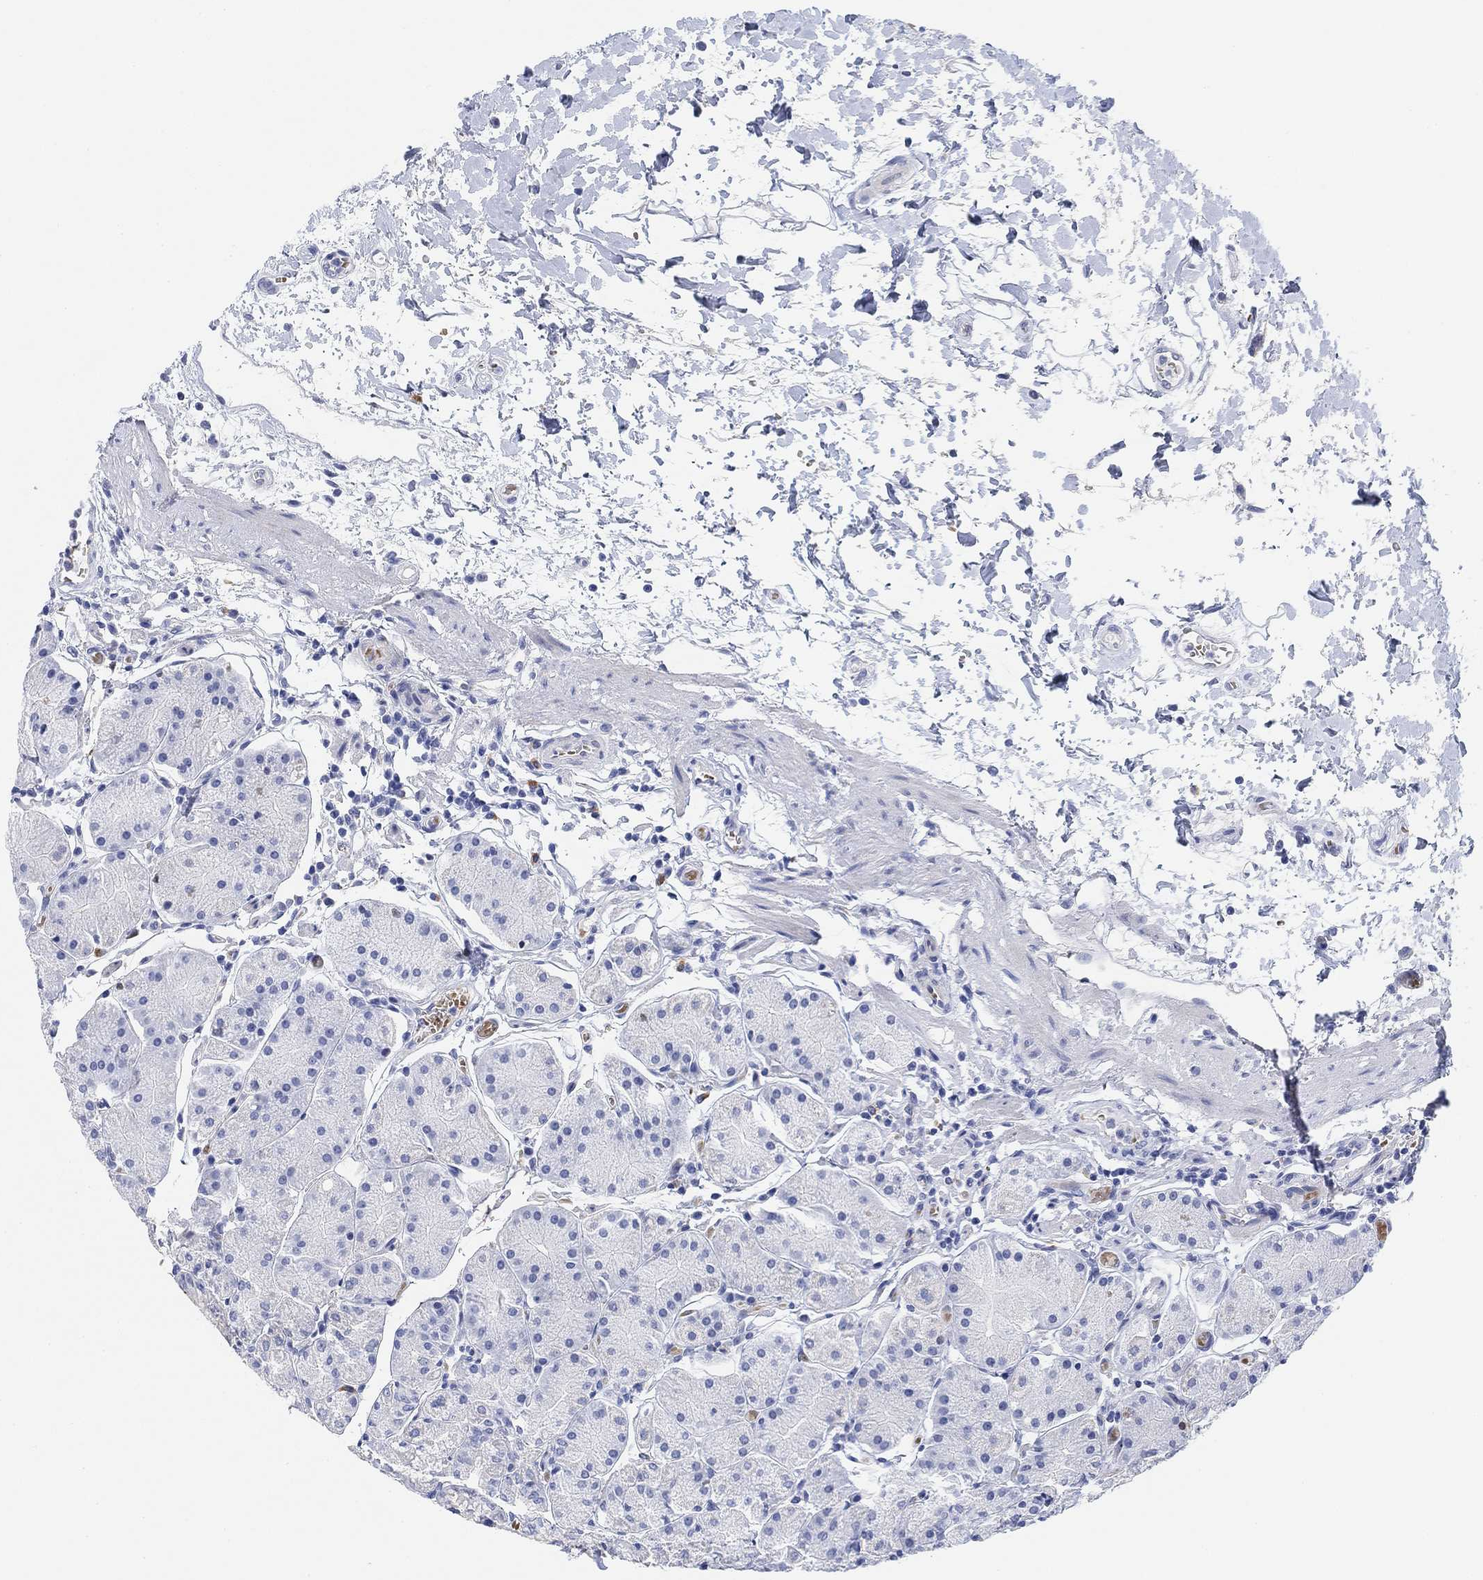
{"staining": {"intensity": "negative", "quantity": "none", "location": "none"}, "tissue": "stomach", "cell_type": "Glandular cells", "image_type": "normal", "snomed": [{"axis": "morphology", "description": "Normal tissue, NOS"}, {"axis": "topography", "description": "Stomach"}], "caption": "High power microscopy micrograph of an immunohistochemistry image of normal stomach, revealing no significant expression in glandular cells.", "gene": "PAX6", "patient": {"sex": "male", "age": 54}}